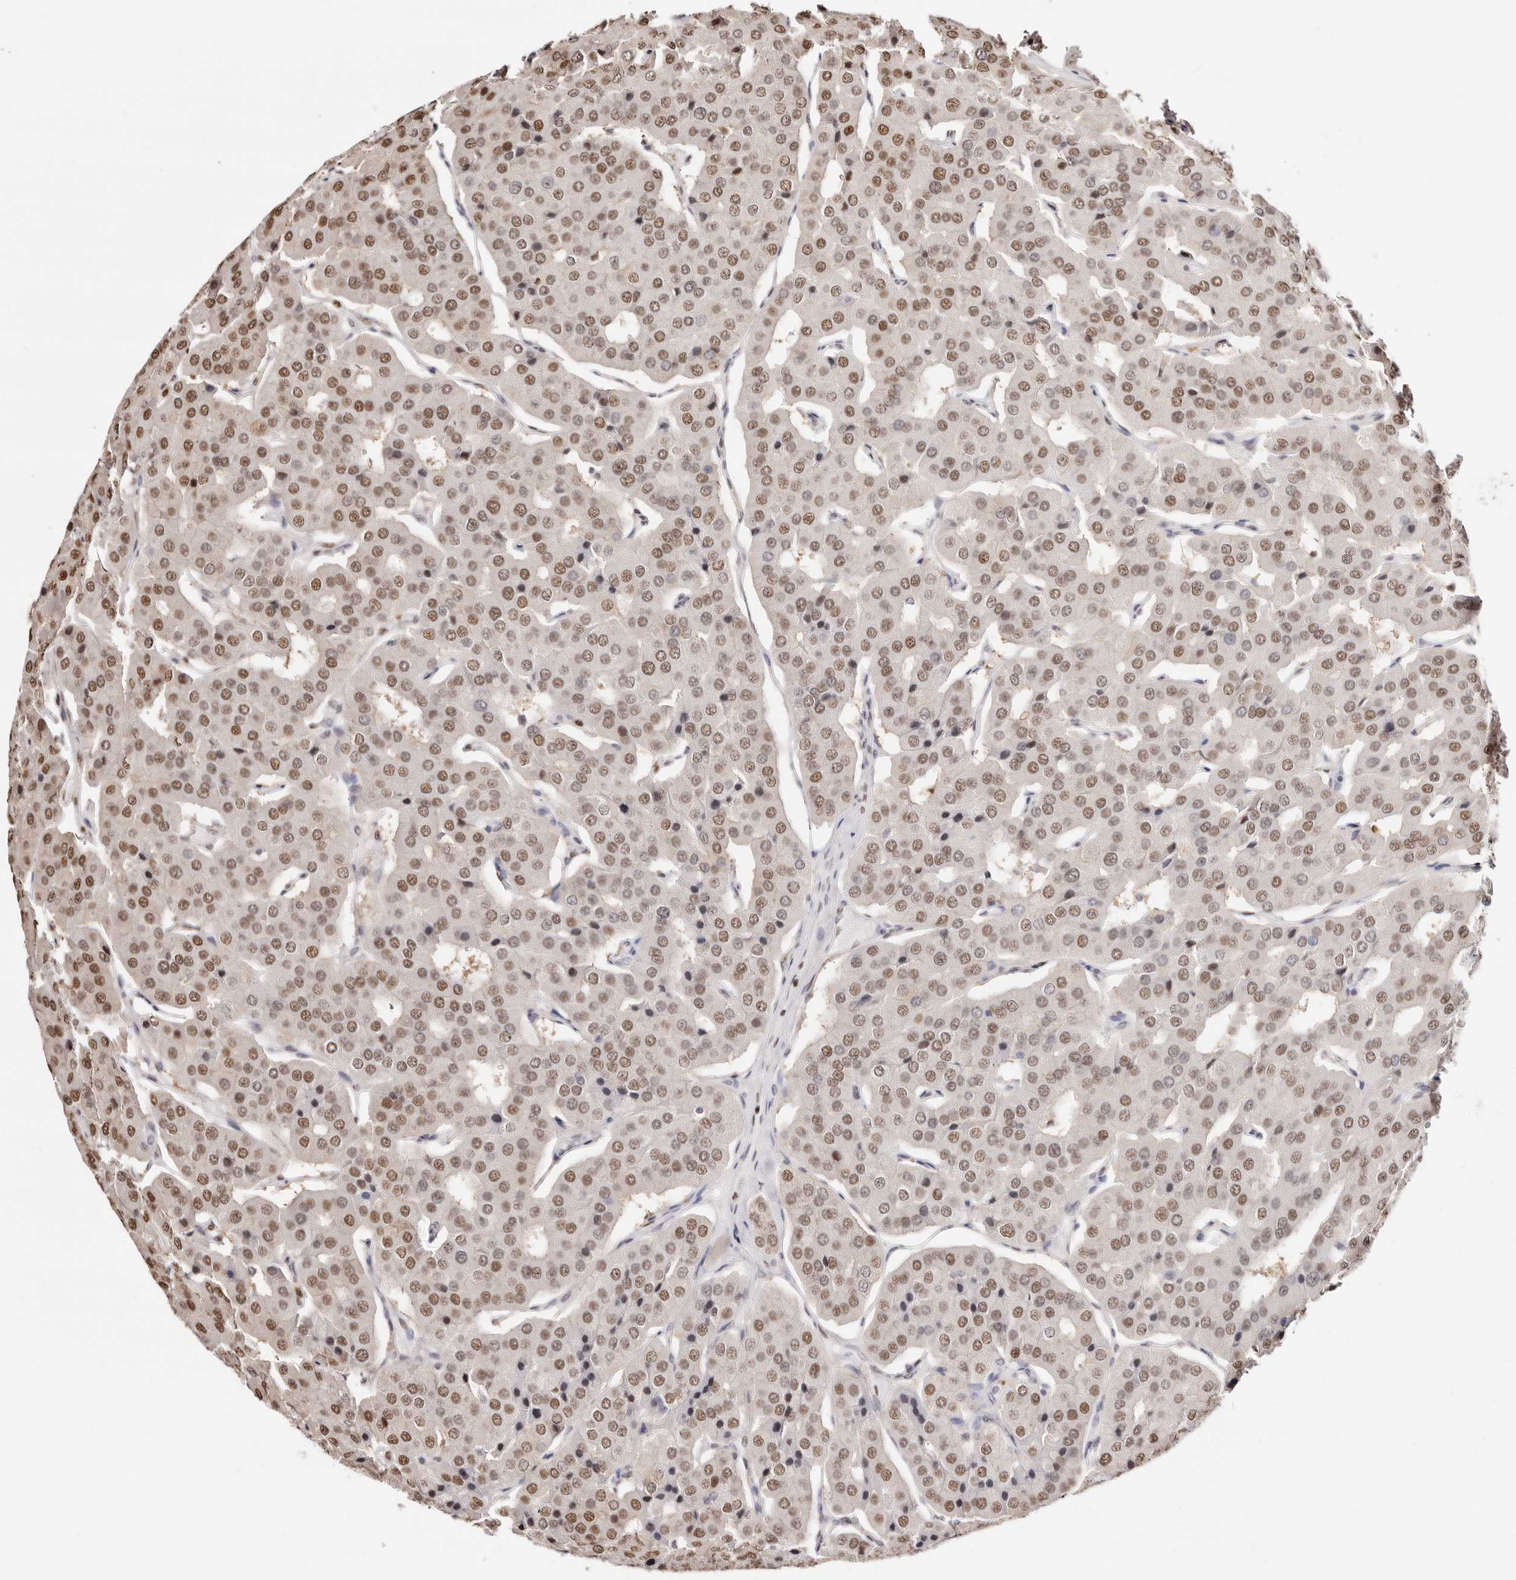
{"staining": {"intensity": "moderate", "quantity": ">75%", "location": "nuclear"}, "tissue": "parathyroid gland", "cell_type": "Glandular cells", "image_type": "normal", "snomed": [{"axis": "morphology", "description": "Normal tissue, NOS"}, {"axis": "morphology", "description": "Adenoma, NOS"}, {"axis": "topography", "description": "Parathyroid gland"}], "caption": "Immunohistochemistry (IHC) photomicrograph of benign parathyroid gland: human parathyroid gland stained using IHC reveals medium levels of moderate protein expression localized specifically in the nuclear of glandular cells, appearing as a nuclear brown color.", "gene": "TKT", "patient": {"sex": "female", "age": 86}}